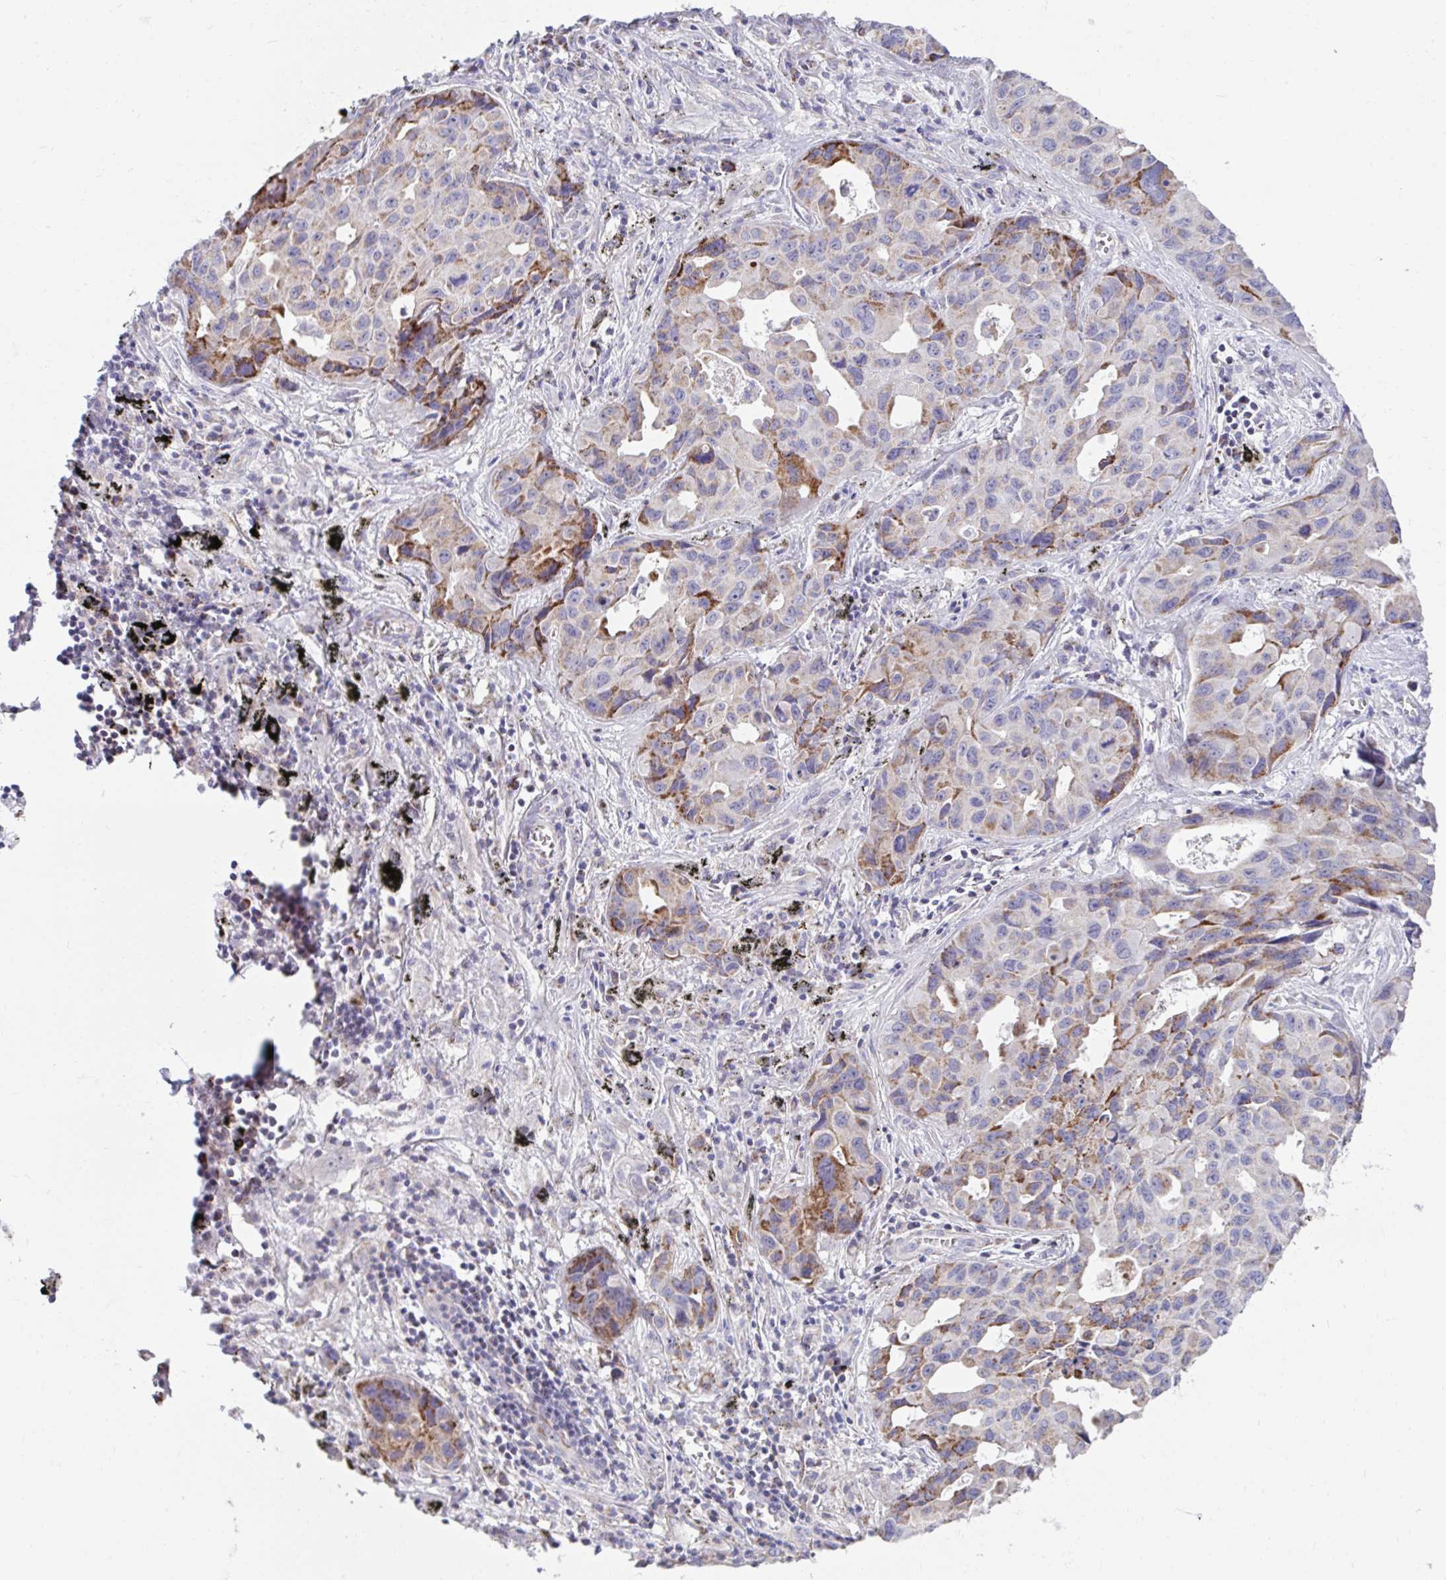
{"staining": {"intensity": "moderate", "quantity": "25%-75%", "location": "cytoplasmic/membranous"}, "tissue": "lung cancer", "cell_type": "Tumor cells", "image_type": "cancer", "snomed": [{"axis": "morphology", "description": "Adenocarcinoma, NOS"}, {"axis": "topography", "description": "Lymph node"}, {"axis": "topography", "description": "Lung"}], "caption": "Immunohistochemistry micrograph of neoplastic tissue: human lung cancer (adenocarcinoma) stained using IHC displays medium levels of moderate protein expression localized specifically in the cytoplasmic/membranous of tumor cells, appearing as a cytoplasmic/membranous brown color.", "gene": "PRRG3", "patient": {"sex": "male", "age": 64}}